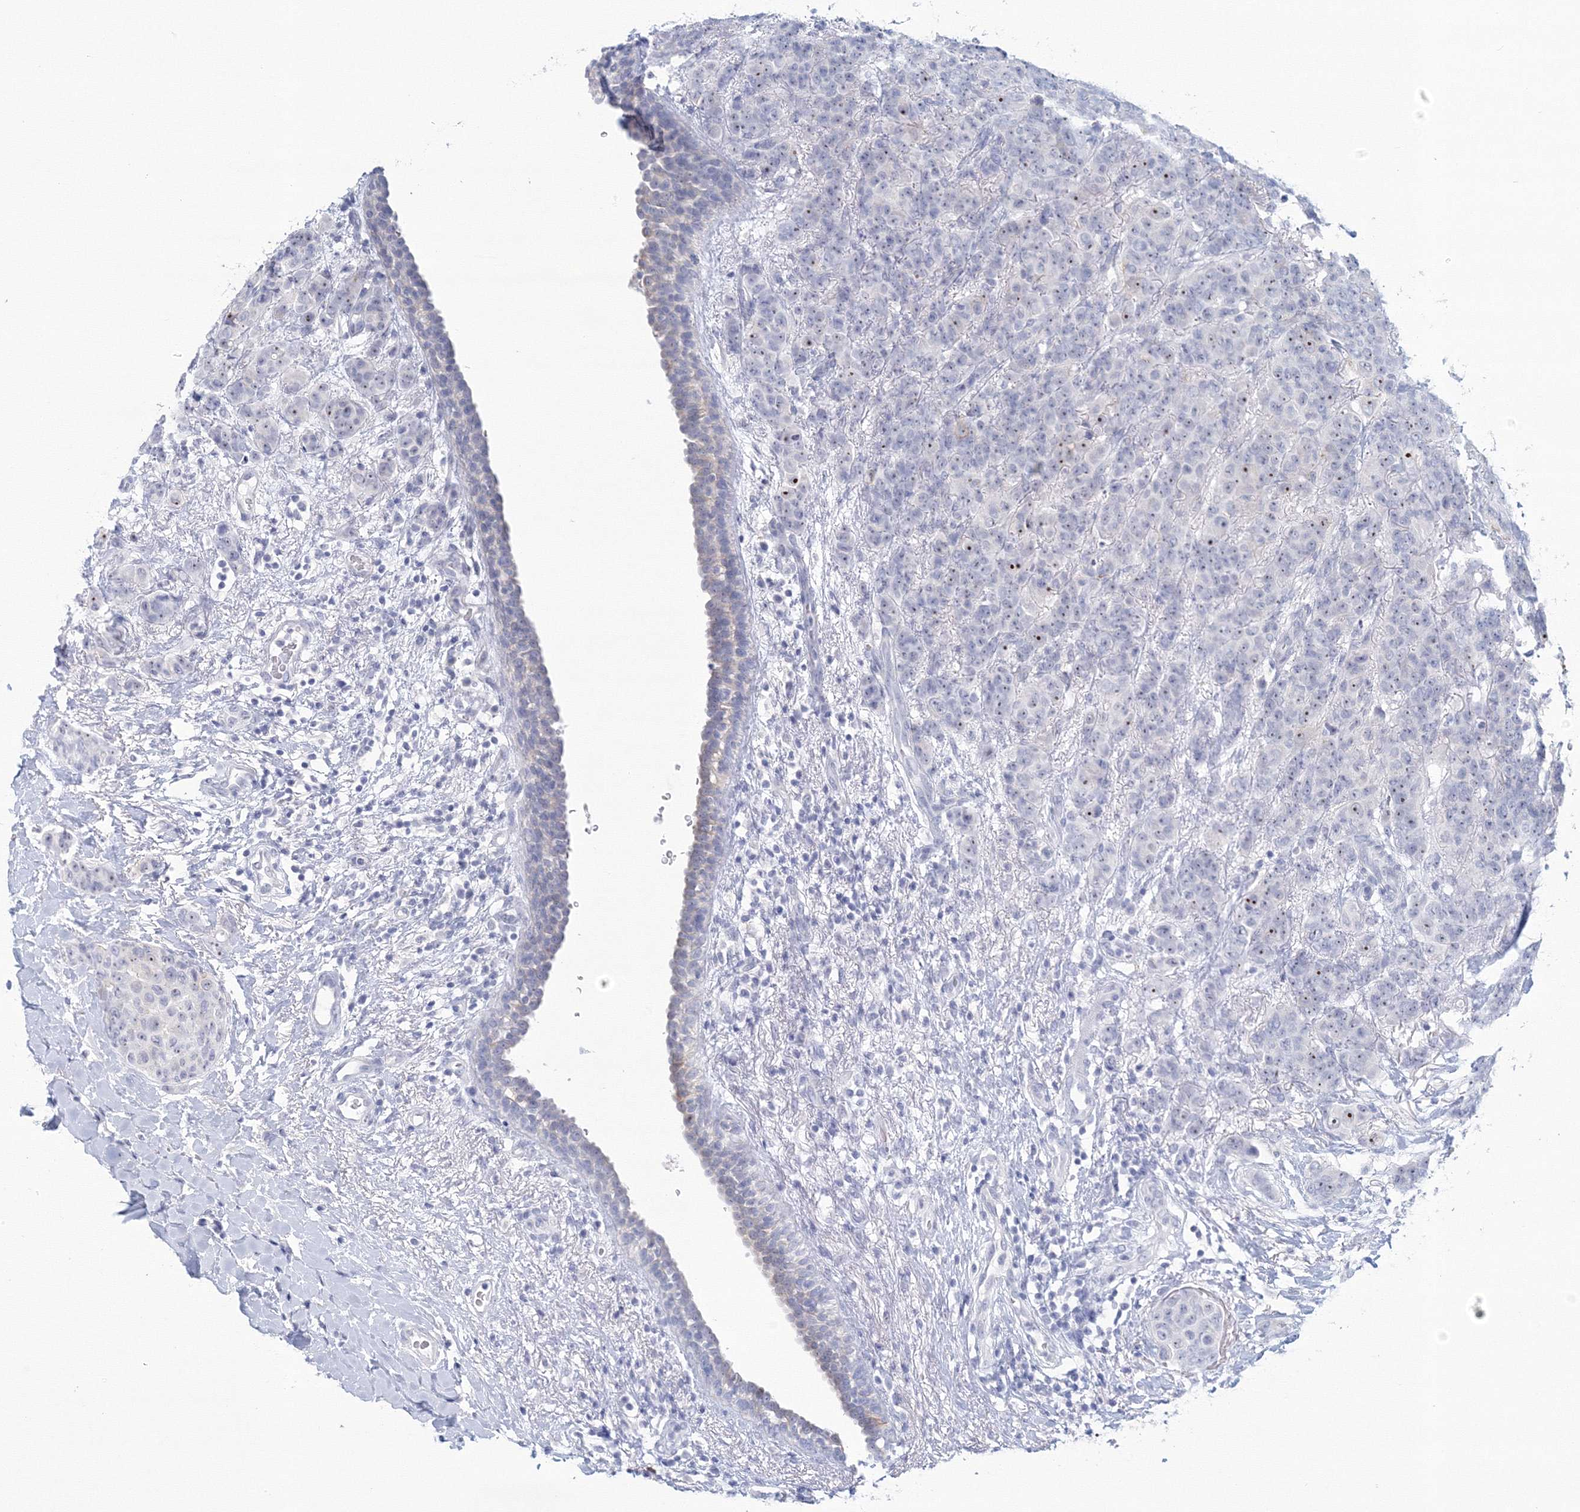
{"staining": {"intensity": "negative", "quantity": "none", "location": "none"}, "tissue": "breast cancer", "cell_type": "Tumor cells", "image_type": "cancer", "snomed": [{"axis": "morphology", "description": "Duct carcinoma"}, {"axis": "topography", "description": "Breast"}], "caption": "Immunohistochemical staining of breast cancer shows no significant staining in tumor cells.", "gene": "VSIG1", "patient": {"sex": "female", "age": 40}}